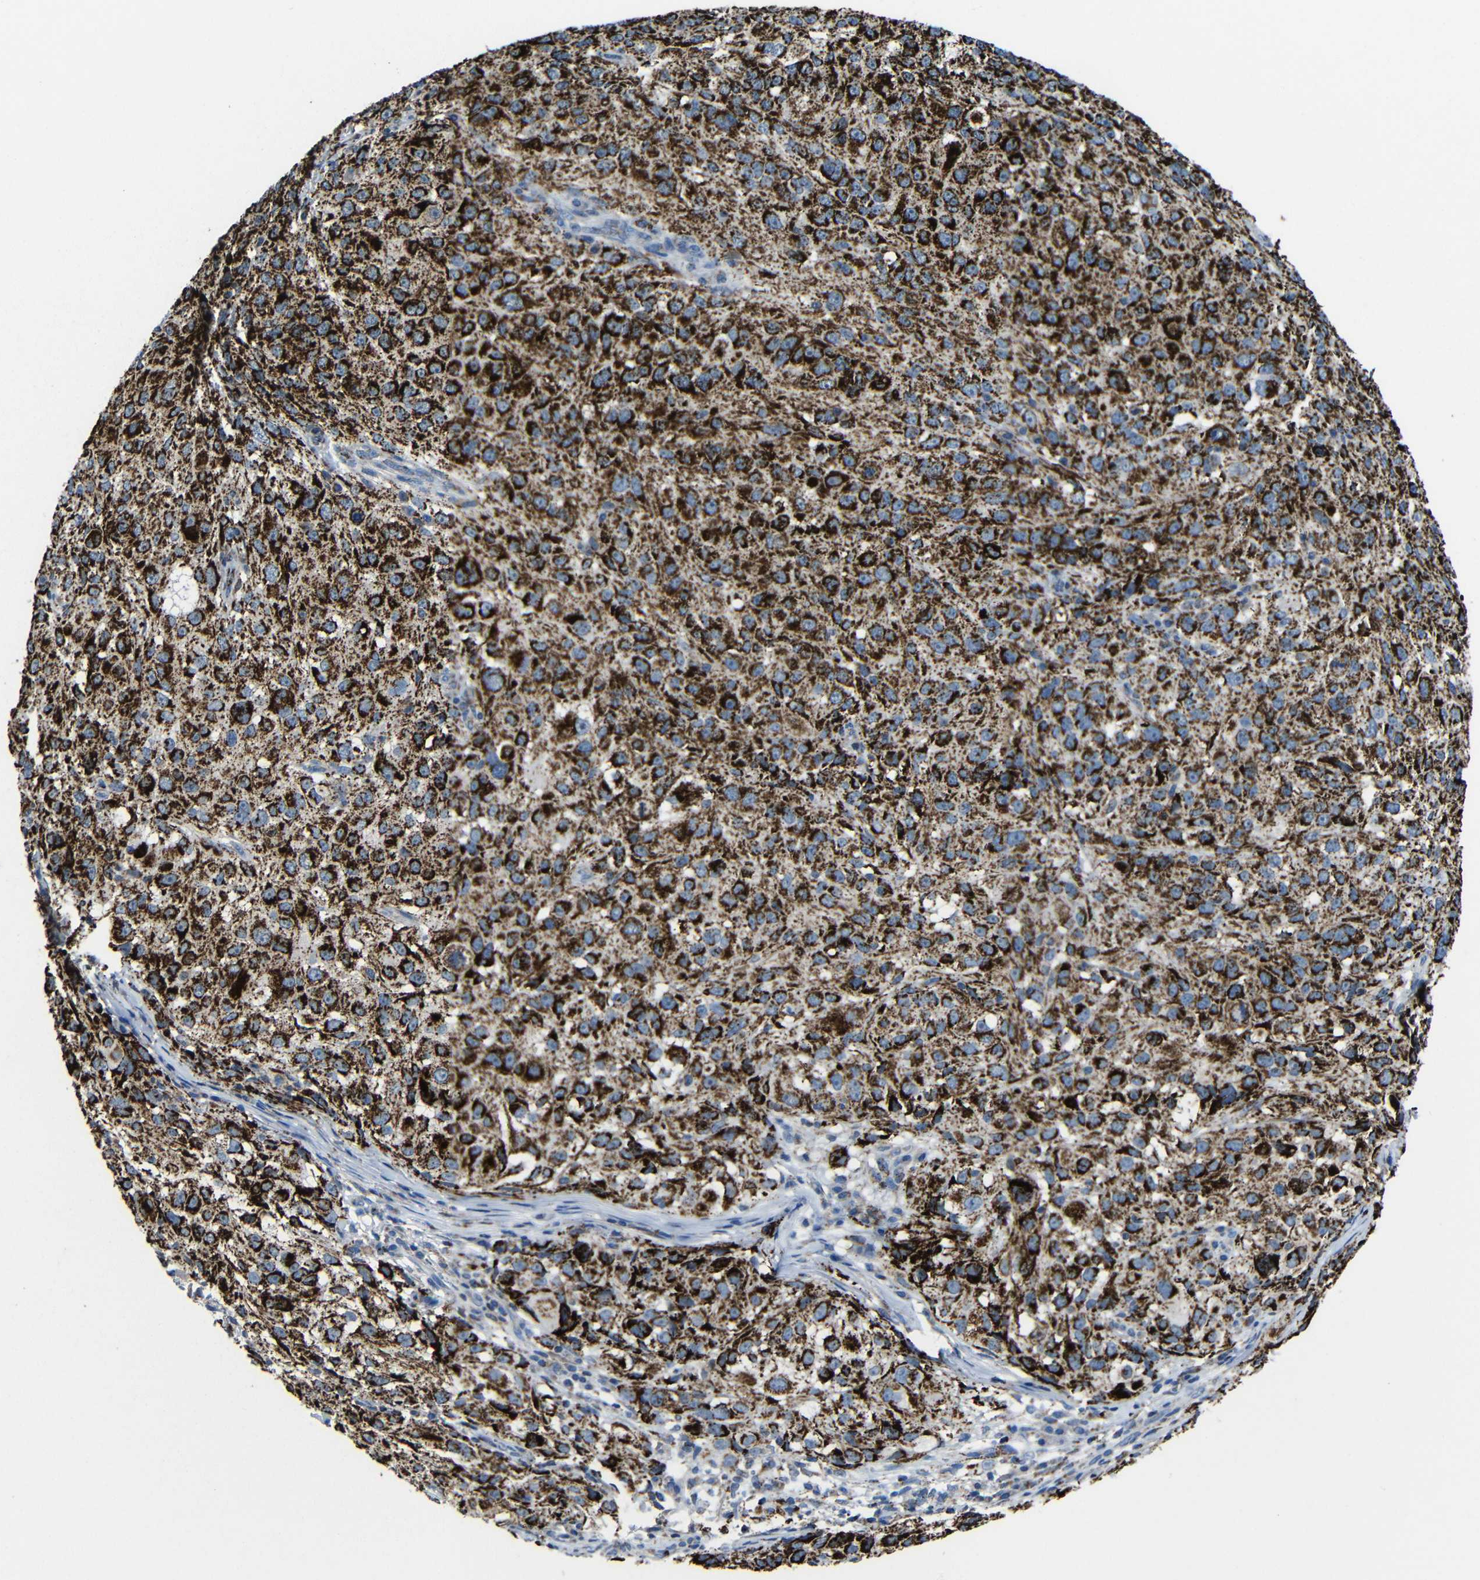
{"staining": {"intensity": "strong", "quantity": ">75%", "location": "cytoplasmic/membranous"}, "tissue": "melanoma", "cell_type": "Tumor cells", "image_type": "cancer", "snomed": [{"axis": "morphology", "description": "Necrosis, NOS"}, {"axis": "morphology", "description": "Malignant melanoma, NOS"}, {"axis": "topography", "description": "Skin"}], "caption": "Protein positivity by immunohistochemistry exhibits strong cytoplasmic/membranous positivity in approximately >75% of tumor cells in melanoma. Using DAB (3,3'-diaminobenzidine) (brown) and hematoxylin (blue) stains, captured at high magnification using brightfield microscopy.", "gene": "CA5B", "patient": {"sex": "female", "age": 87}}